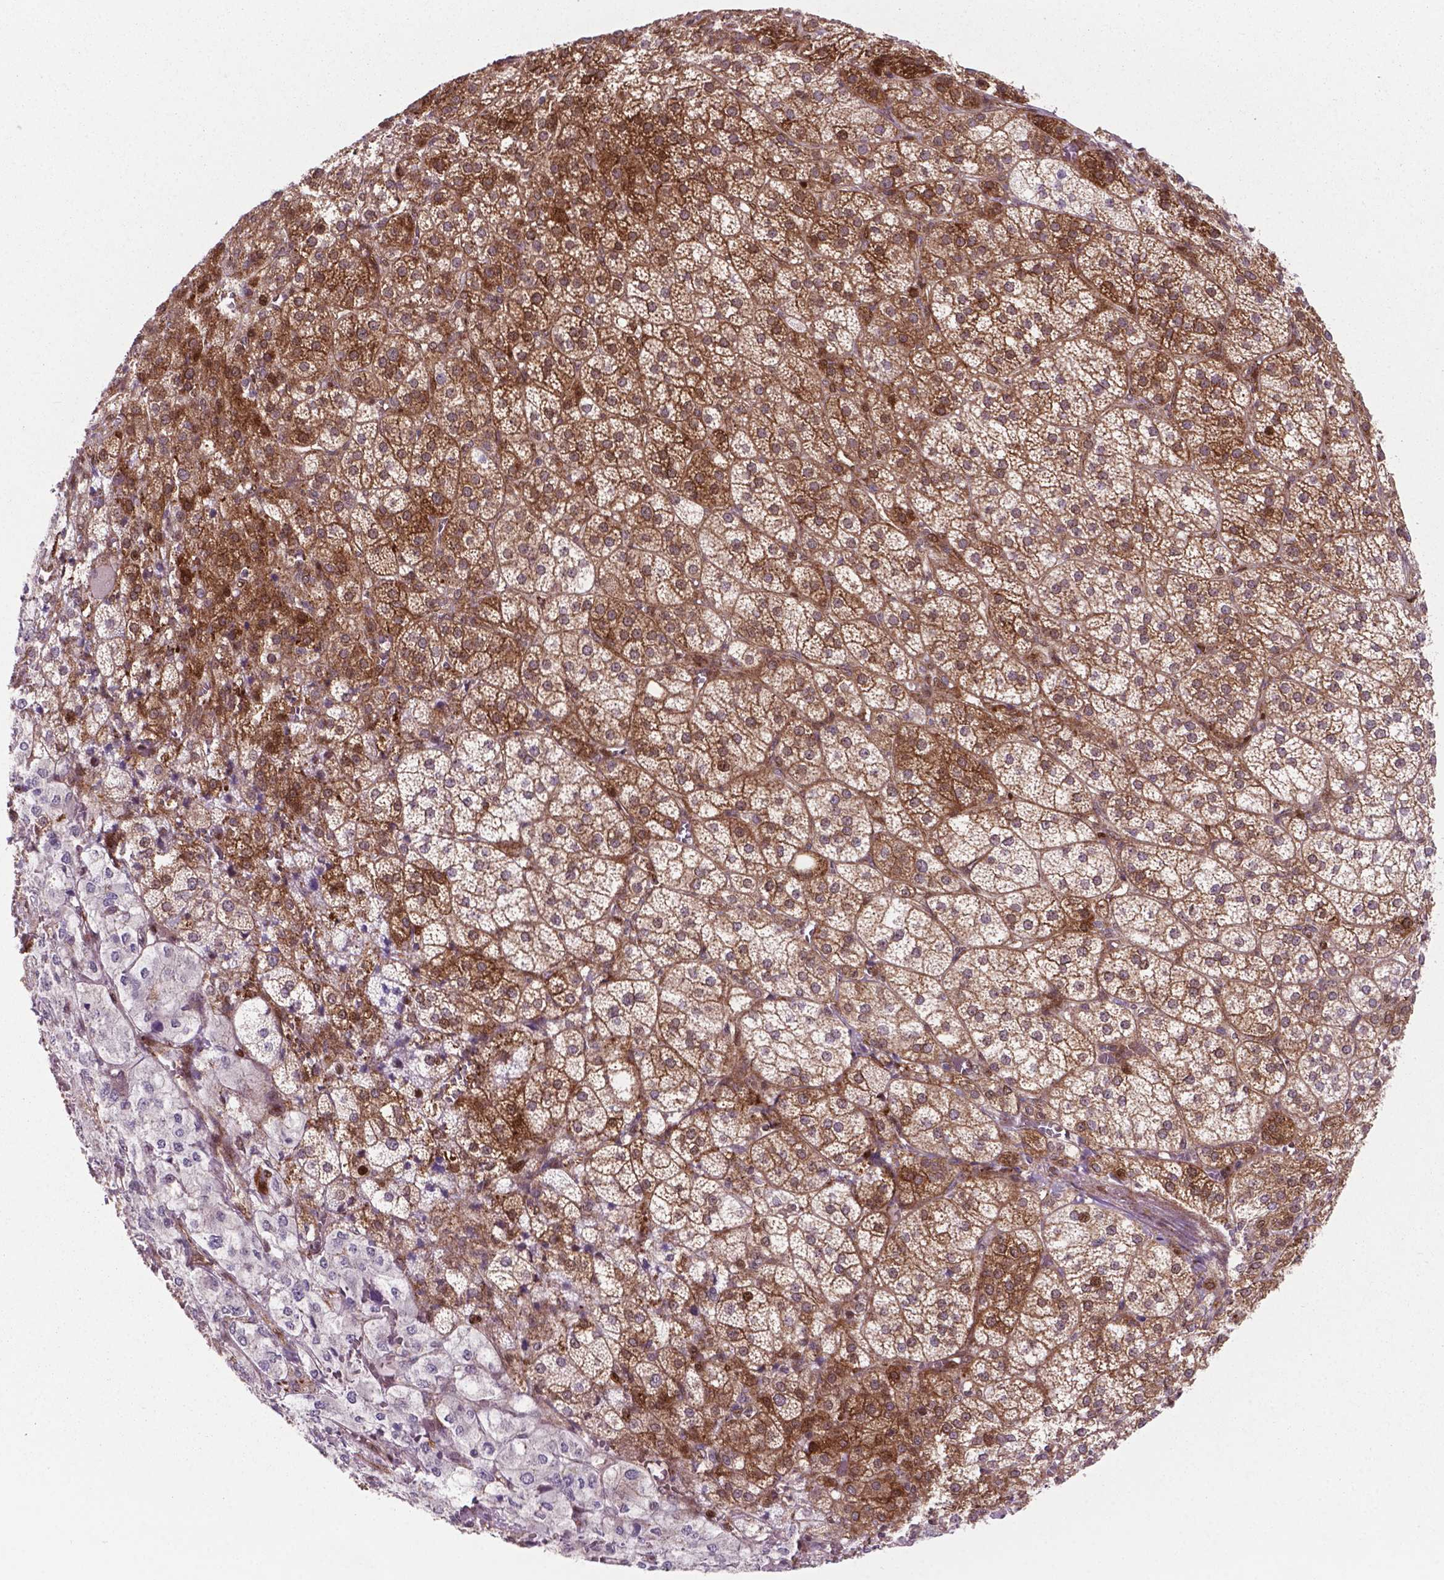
{"staining": {"intensity": "strong", "quantity": ">75%", "location": "cytoplasmic/membranous,nuclear"}, "tissue": "adrenal gland", "cell_type": "Glandular cells", "image_type": "normal", "snomed": [{"axis": "morphology", "description": "Normal tissue, NOS"}, {"axis": "topography", "description": "Adrenal gland"}], "caption": "The histopathology image exhibits immunohistochemical staining of normal adrenal gland. There is strong cytoplasmic/membranous,nuclear expression is present in about >75% of glandular cells. (IHC, brightfield microscopy, high magnification).", "gene": "LDHA", "patient": {"sex": "female", "age": 60}}